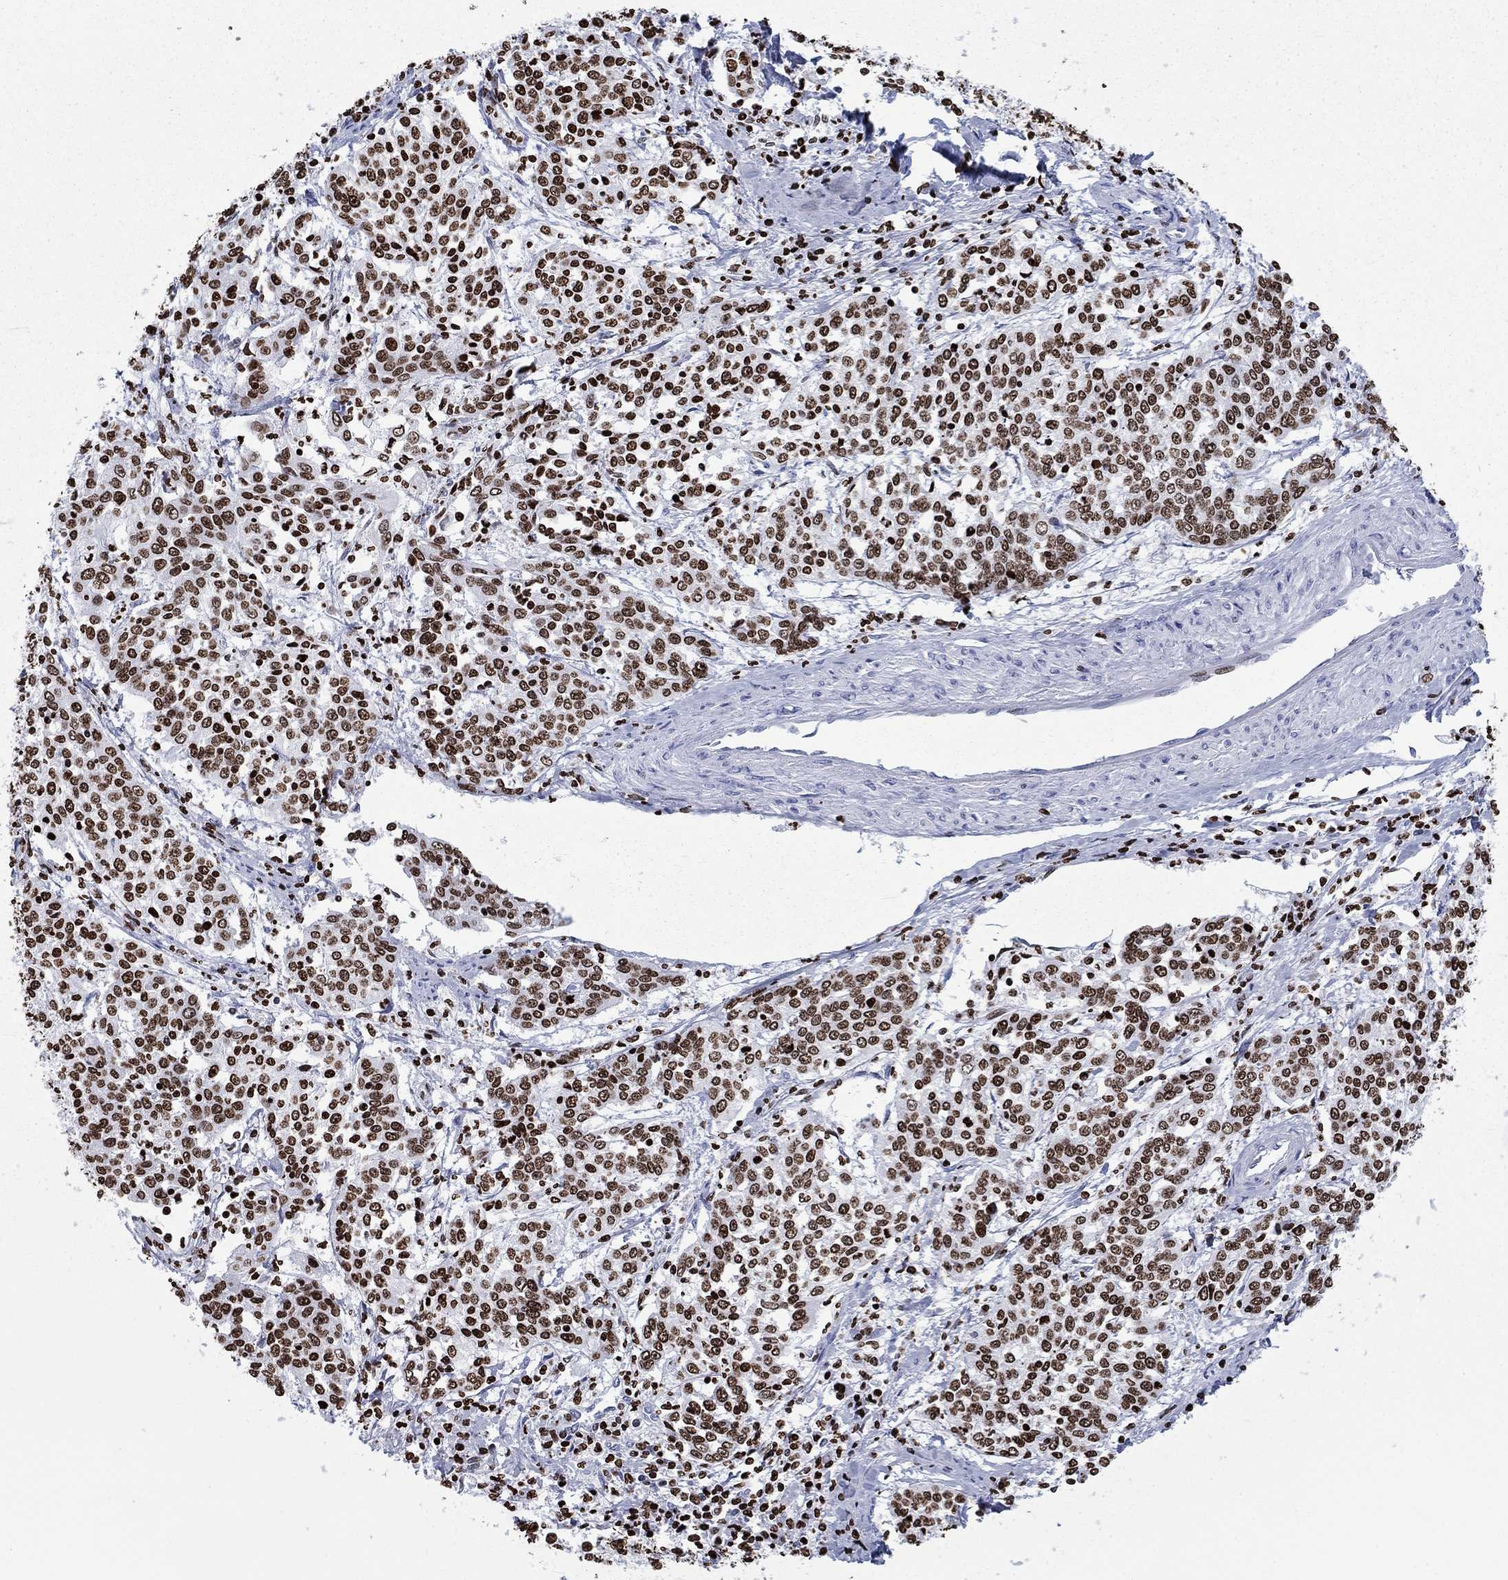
{"staining": {"intensity": "strong", "quantity": "25%-75%", "location": "nuclear"}, "tissue": "cervical cancer", "cell_type": "Tumor cells", "image_type": "cancer", "snomed": [{"axis": "morphology", "description": "Squamous cell carcinoma, NOS"}, {"axis": "topography", "description": "Cervix"}], "caption": "A brown stain highlights strong nuclear positivity of a protein in squamous cell carcinoma (cervical) tumor cells. The staining is performed using DAB (3,3'-diaminobenzidine) brown chromogen to label protein expression. The nuclei are counter-stained blue using hematoxylin.", "gene": "H1-5", "patient": {"sex": "female", "age": 41}}